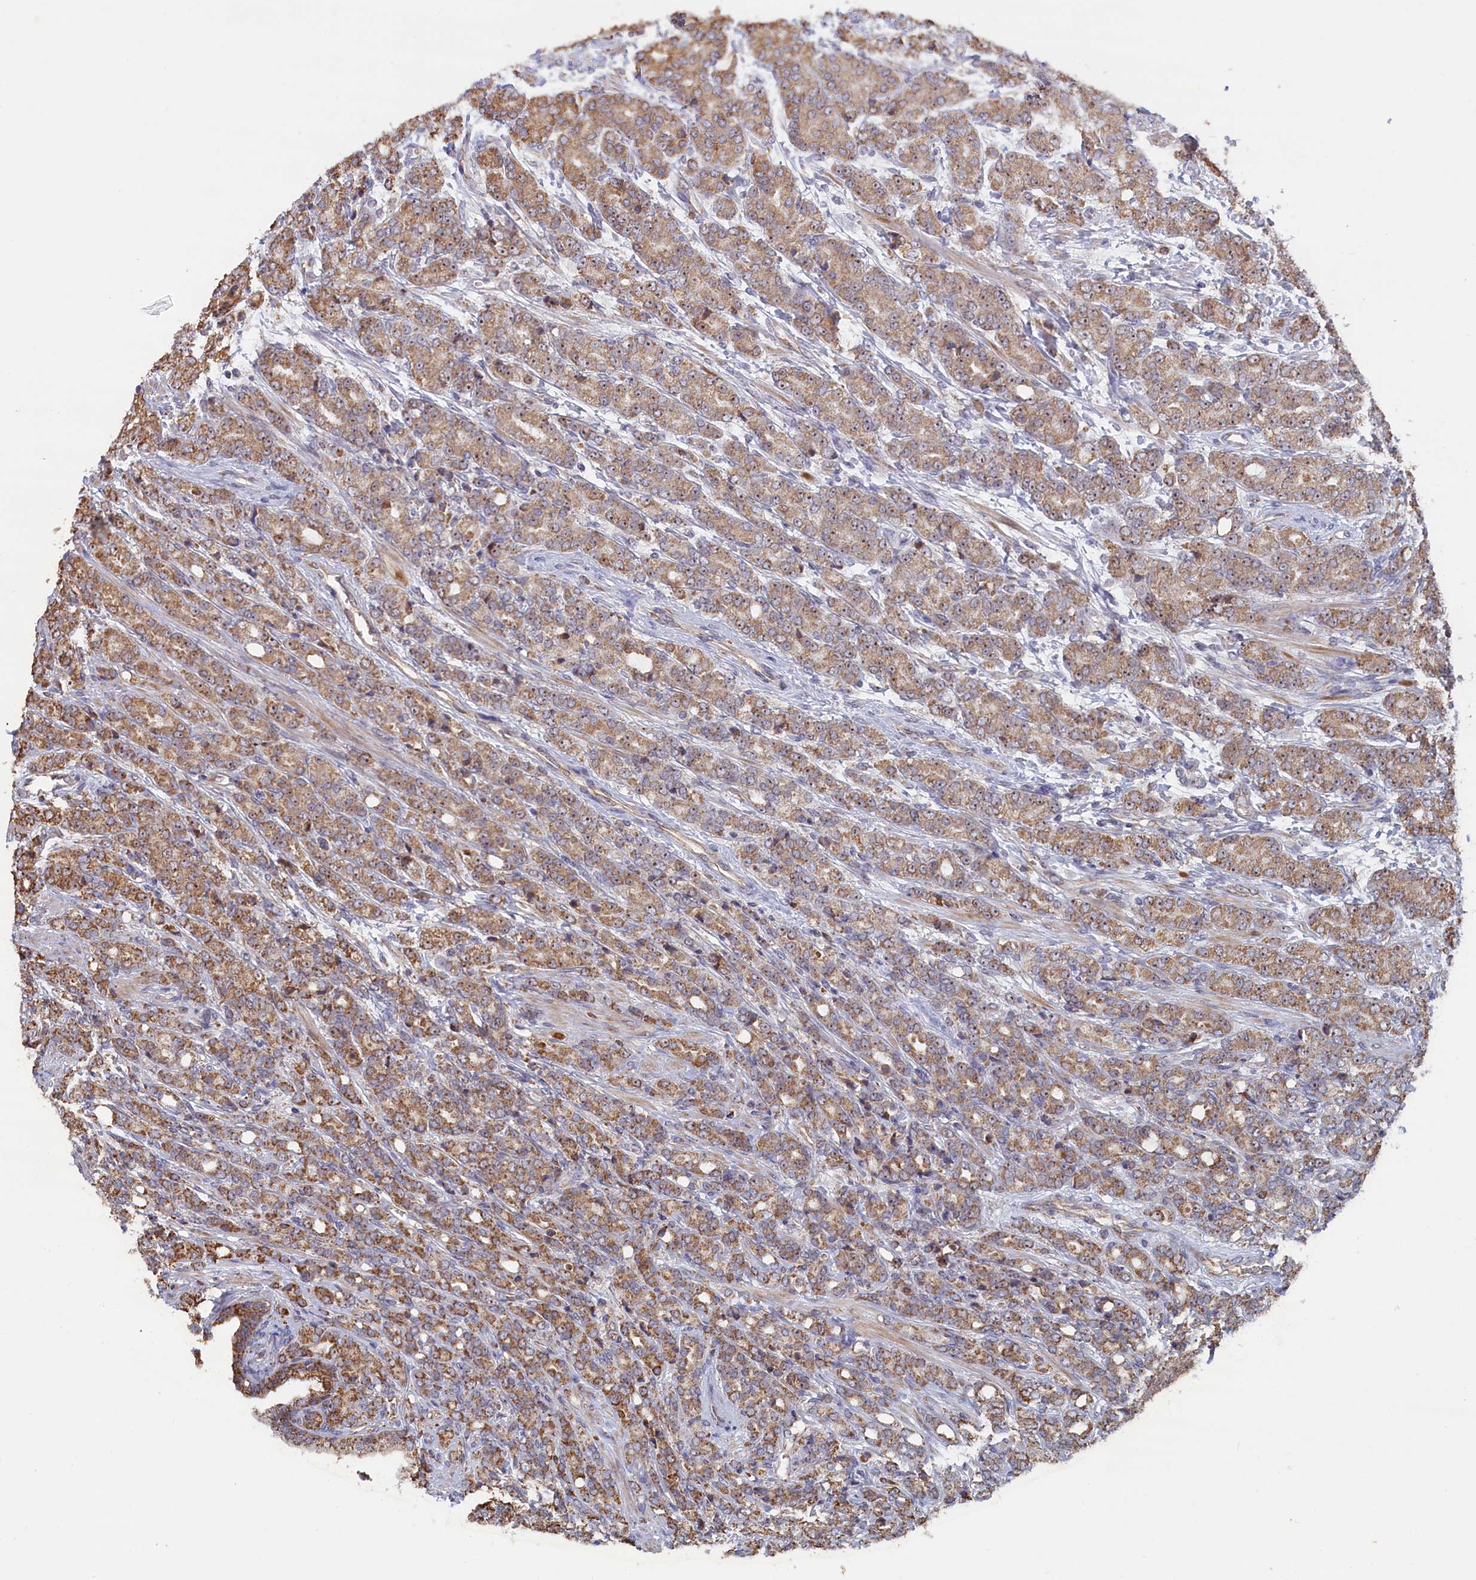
{"staining": {"intensity": "moderate", "quantity": ">75%", "location": "cytoplasmic/membranous,nuclear"}, "tissue": "prostate cancer", "cell_type": "Tumor cells", "image_type": "cancer", "snomed": [{"axis": "morphology", "description": "Adenocarcinoma, High grade"}, {"axis": "topography", "description": "Prostate"}], "caption": "Immunohistochemical staining of prostate cancer exhibits medium levels of moderate cytoplasmic/membranous and nuclear protein positivity in approximately >75% of tumor cells. The staining is performed using DAB brown chromogen to label protein expression. The nuclei are counter-stained blue using hematoxylin.", "gene": "ZNF816", "patient": {"sex": "male", "age": 62}}